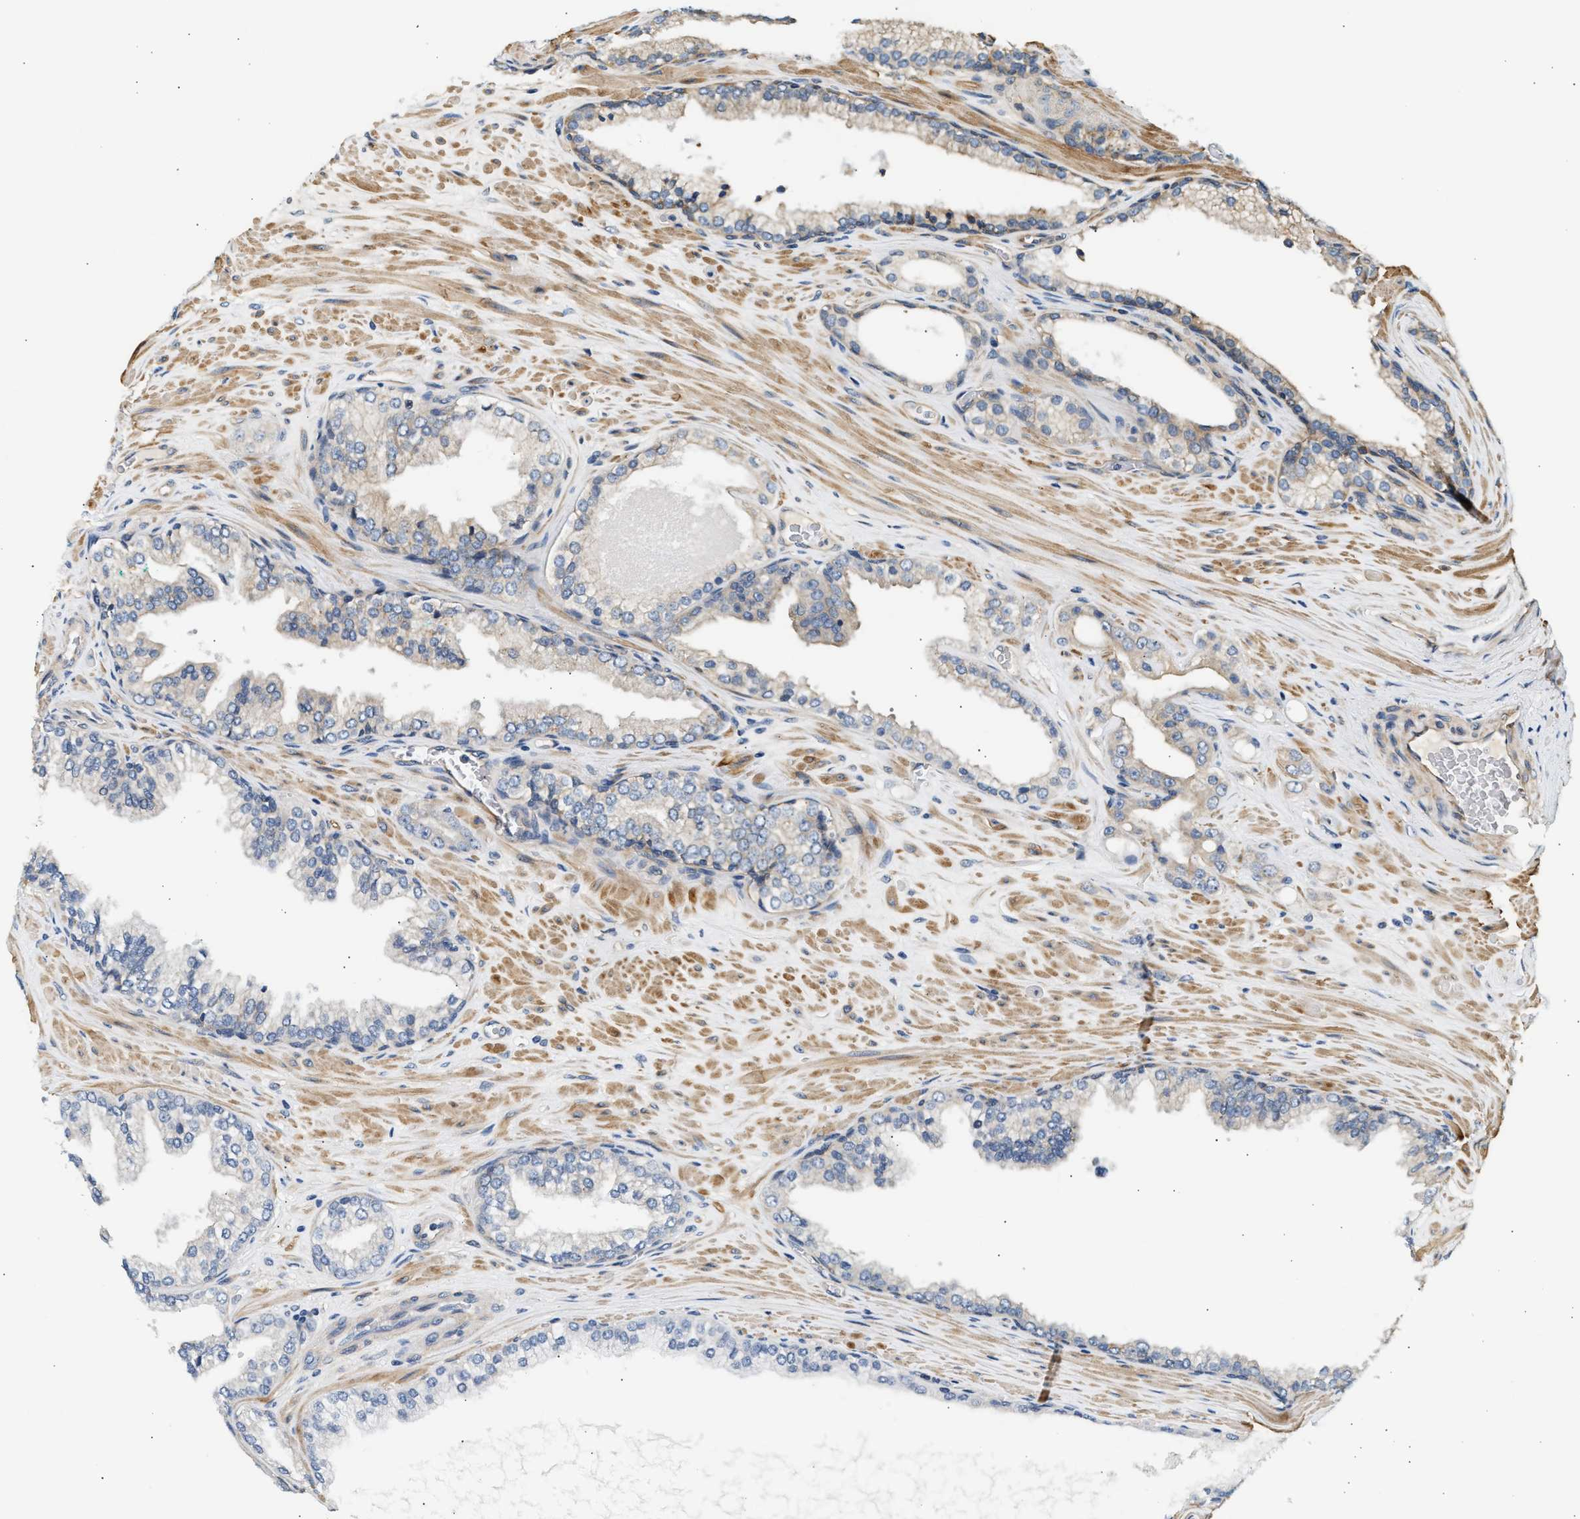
{"staining": {"intensity": "negative", "quantity": "none", "location": "none"}, "tissue": "prostate cancer", "cell_type": "Tumor cells", "image_type": "cancer", "snomed": [{"axis": "morphology", "description": "Adenocarcinoma, High grade"}, {"axis": "topography", "description": "Prostate"}], "caption": "Immunohistochemical staining of adenocarcinoma (high-grade) (prostate) shows no significant staining in tumor cells.", "gene": "WDR31", "patient": {"sex": "male", "age": 71}}